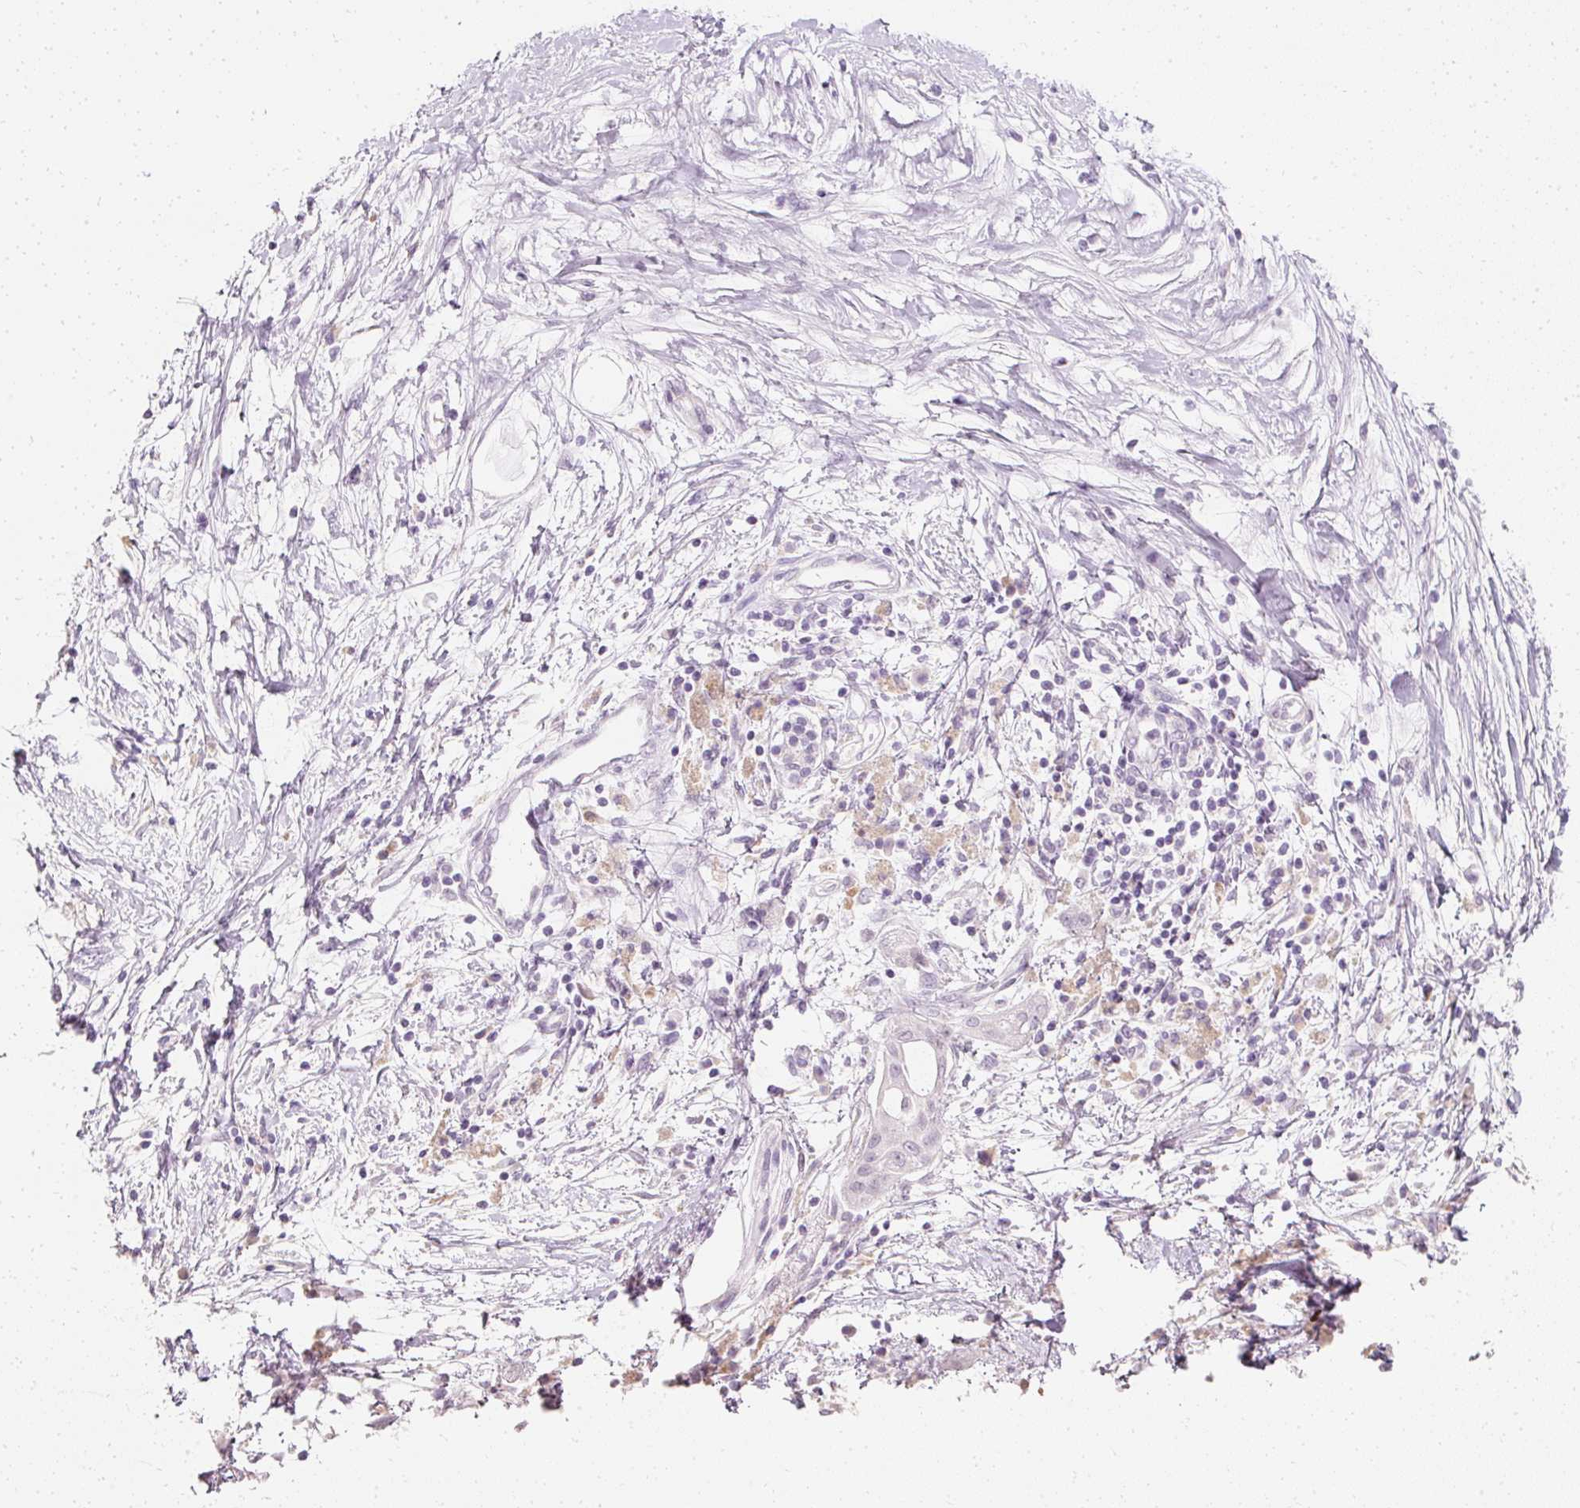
{"staining": {"intensity": "negative", "quantity": "none", "location": "none"}, "tissue": "pancreatic cancer", "cell_type": "Tumor cells", "image_type": "cancer", "snomed": [{"axis": "morphology", "description": "Adenocarcinoma, NOS"}, {"axis": "topography", "description": "Pancreas"}], "caption": "The histopathology image exhibits no significant expression in tumor cells of adenocarcinoma (pancreatic). The staining was performed using DAB to visualize the protein expression in brown, while the nuclei were stained in blue with hematoxylin (Magnification: 20x).", "gene": "ELAVL3", "patient": {"sex": "male", "age": 68}}